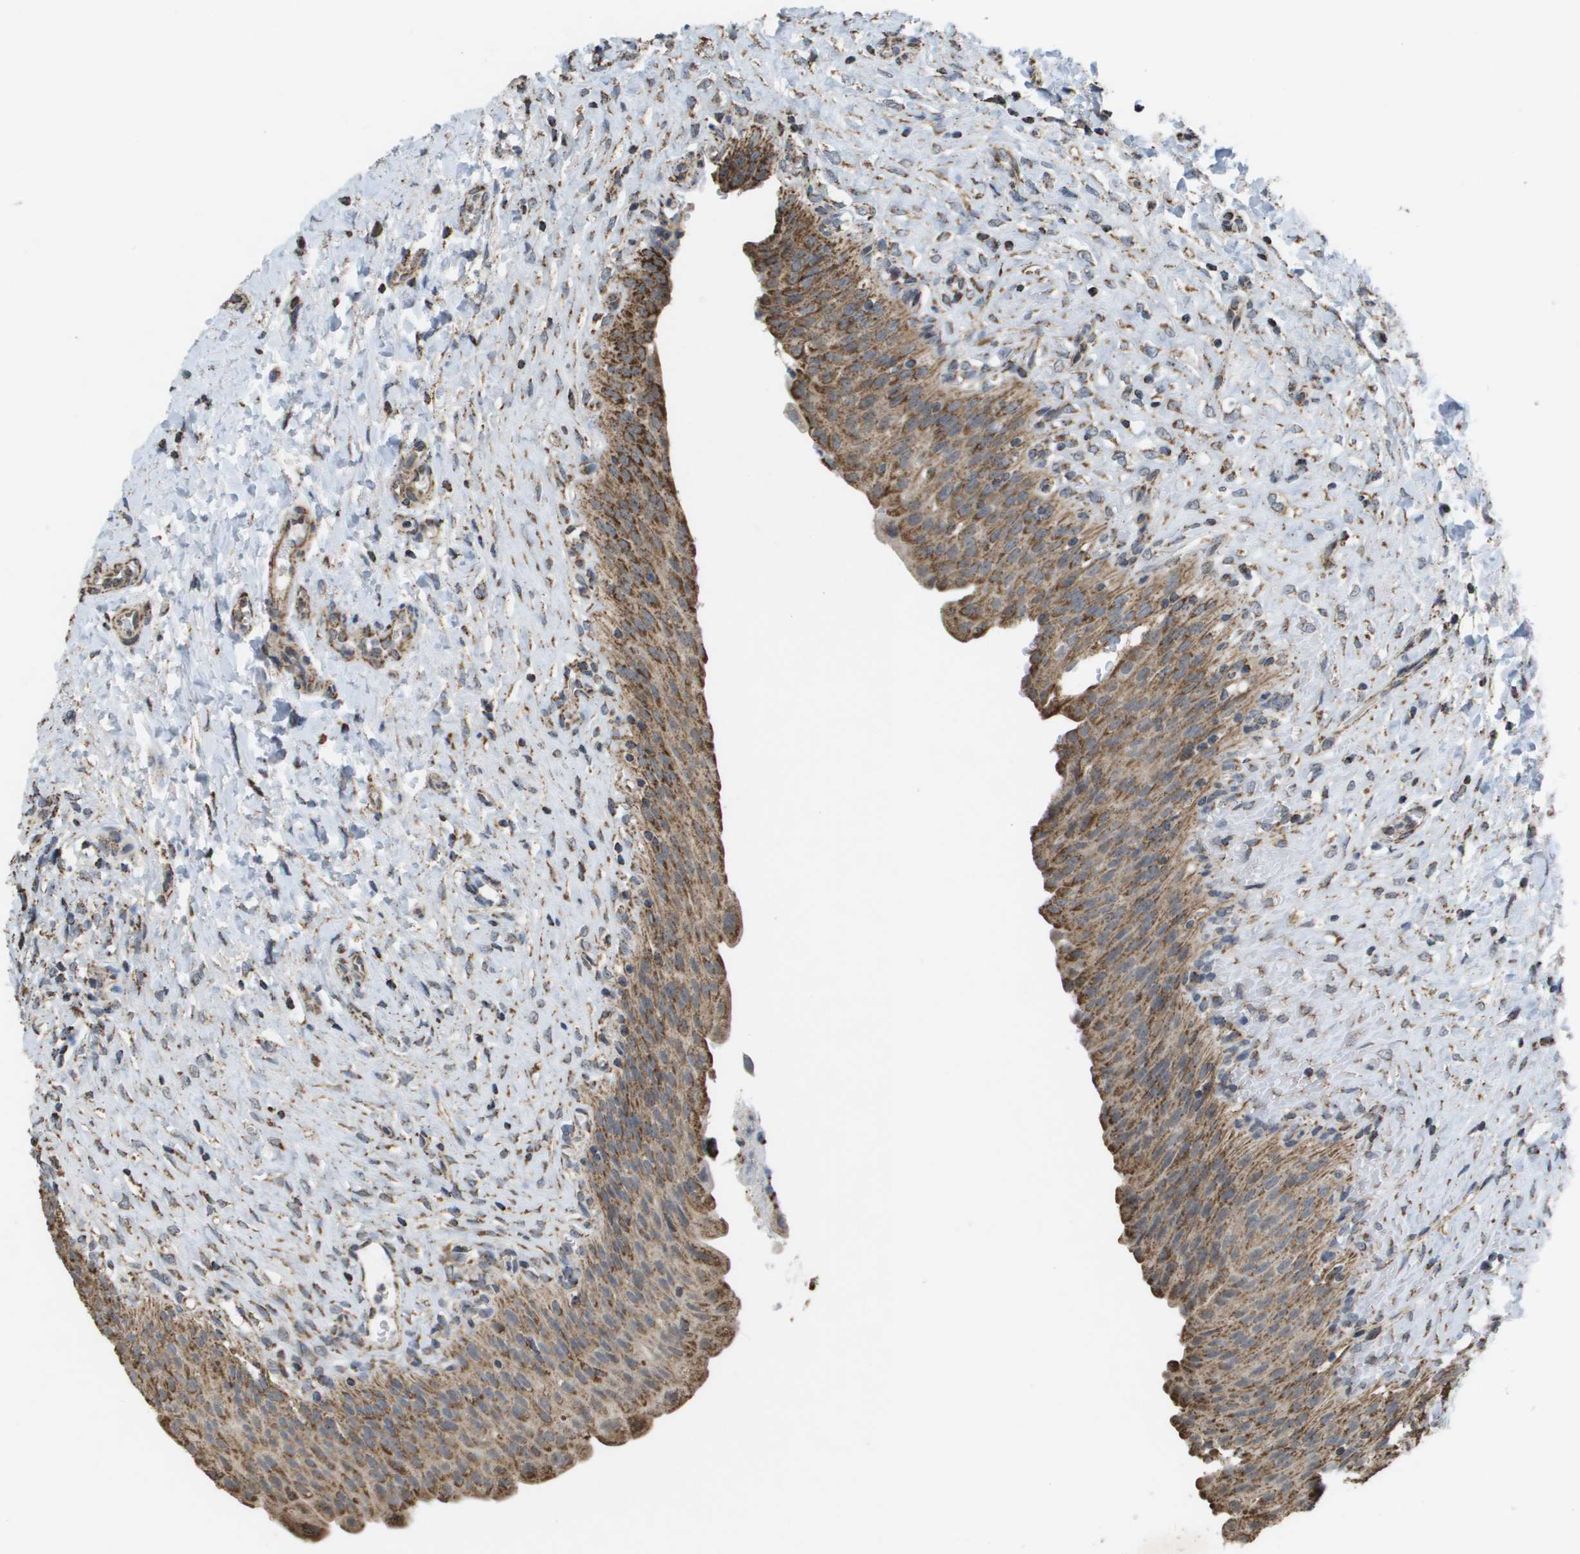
{"staining": {"intensity": "moderate", "quantity": ">75%", "location": "cytoplasmic/membranous"}, "tissue": "urinary bladder", "cell_type": "Urothelial cells", "image_type": "normal", "snomed": [{"axis": "morphology", "description": "Urothelial carcinoma, High grade"}, {"axis": "topography", "description": "Urinary bladder"}], "caption": "IHC micrograph of normal urinary bladder: urinary bladder stained using immunohistochemistry (IHC) reveals medium levels of moderate protein expression localized specifically in the cytoplasmic/membranous of urothelial cells, appearing as a cytoplasmic/membranous brown color.", "gene": "HSPE1", "patient": {"sex": "male", "age": 46}}